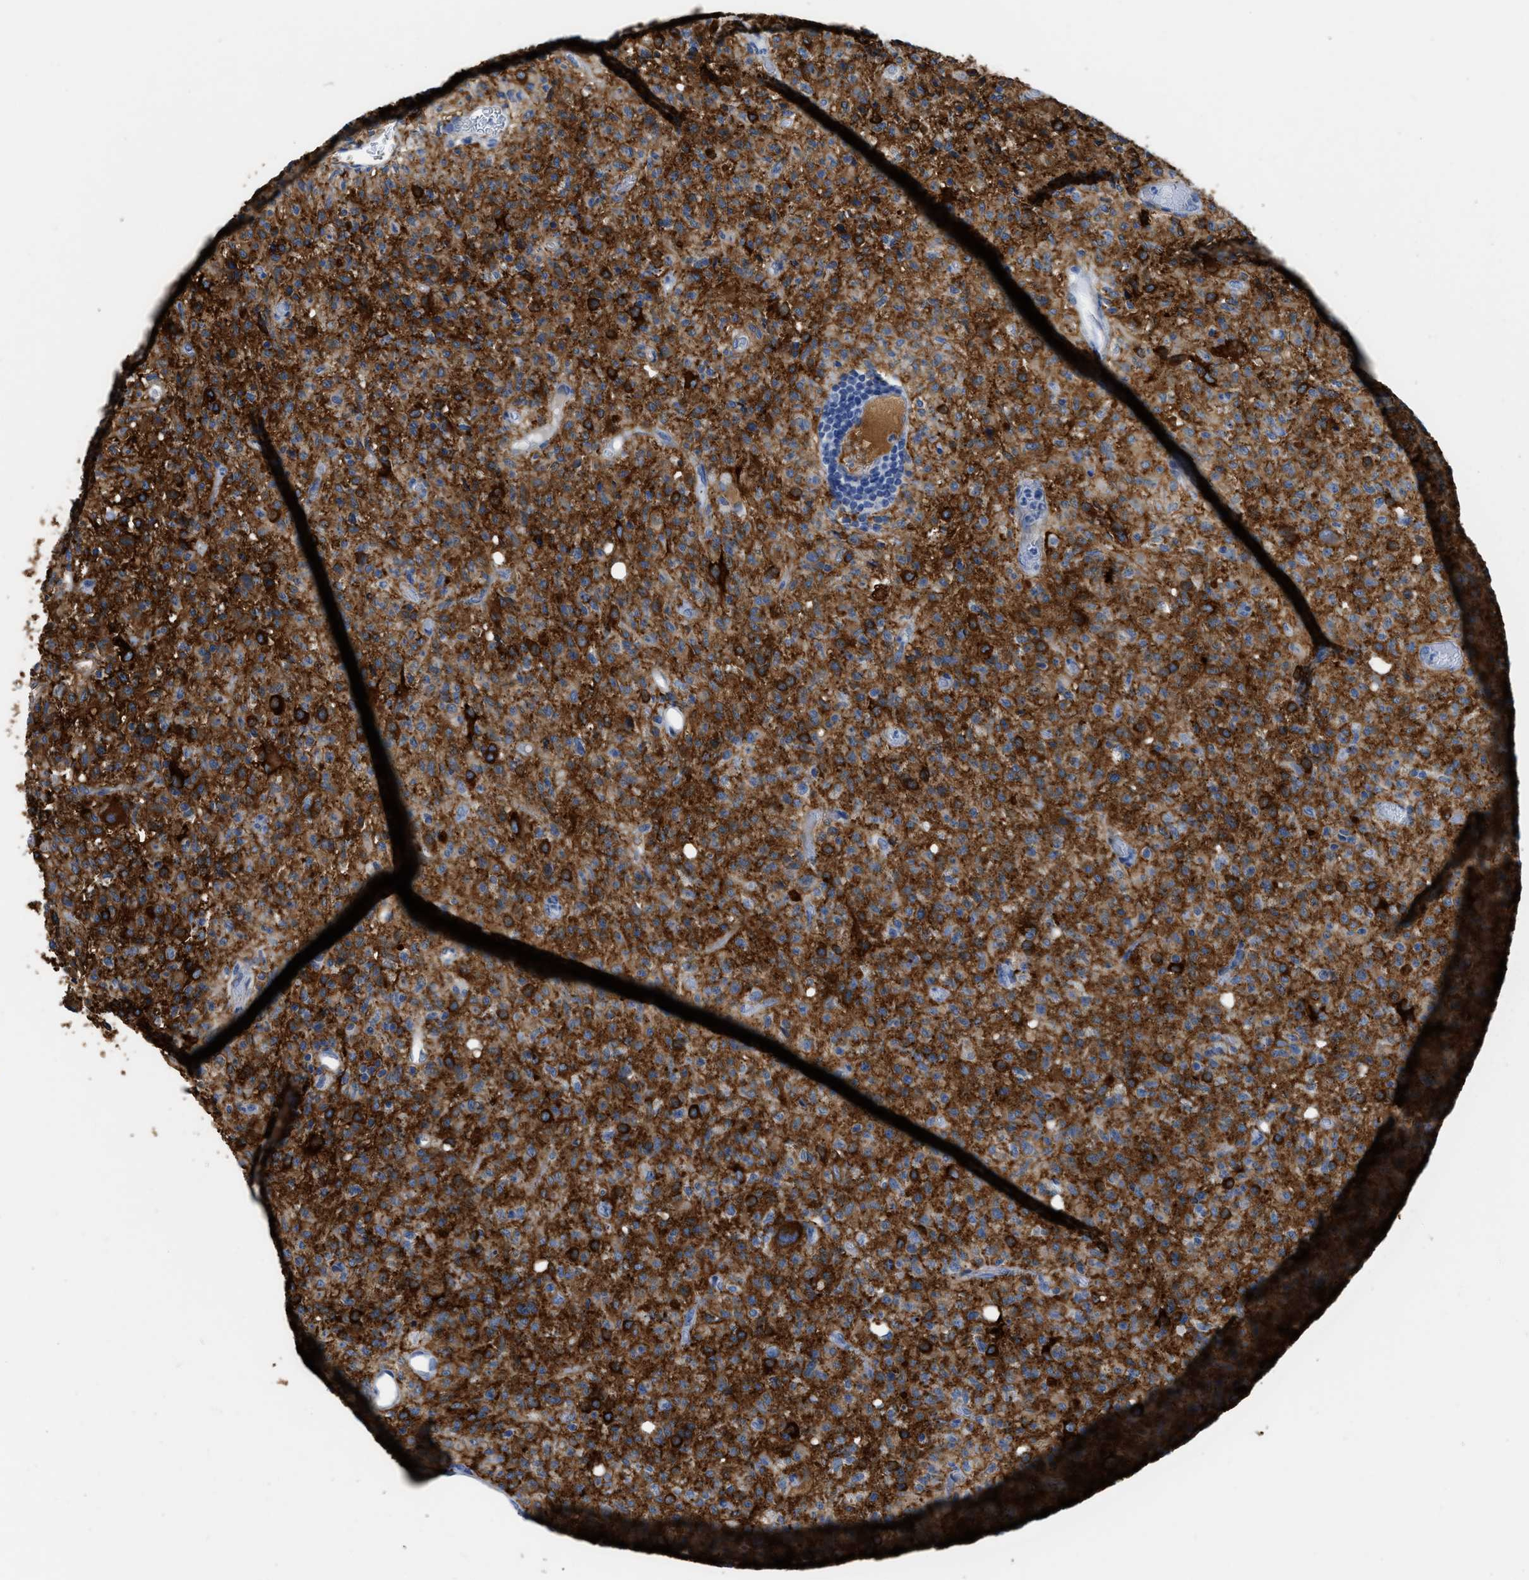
{"staining": {"intensity": "strong", "quantity": ">75%", "location": "cytoplasmic/membranous"}, "tissue": "glioma", "cell_type": "Tumor cells", "image_type": "cancer", "snomed": [{"axis": "morphology", "description": "Glioma, malignant, High grade"}, {"axis": "topography", "description": "Brain"}], "caption": "This is a micrograph of IHC staining of malignant high-grade glioma, which shows strong positivity in the cytoplasmic/membranous of tumor cells.", "gene": "ZSWIM5", "patient": {"sex": "female", "age": 57}}